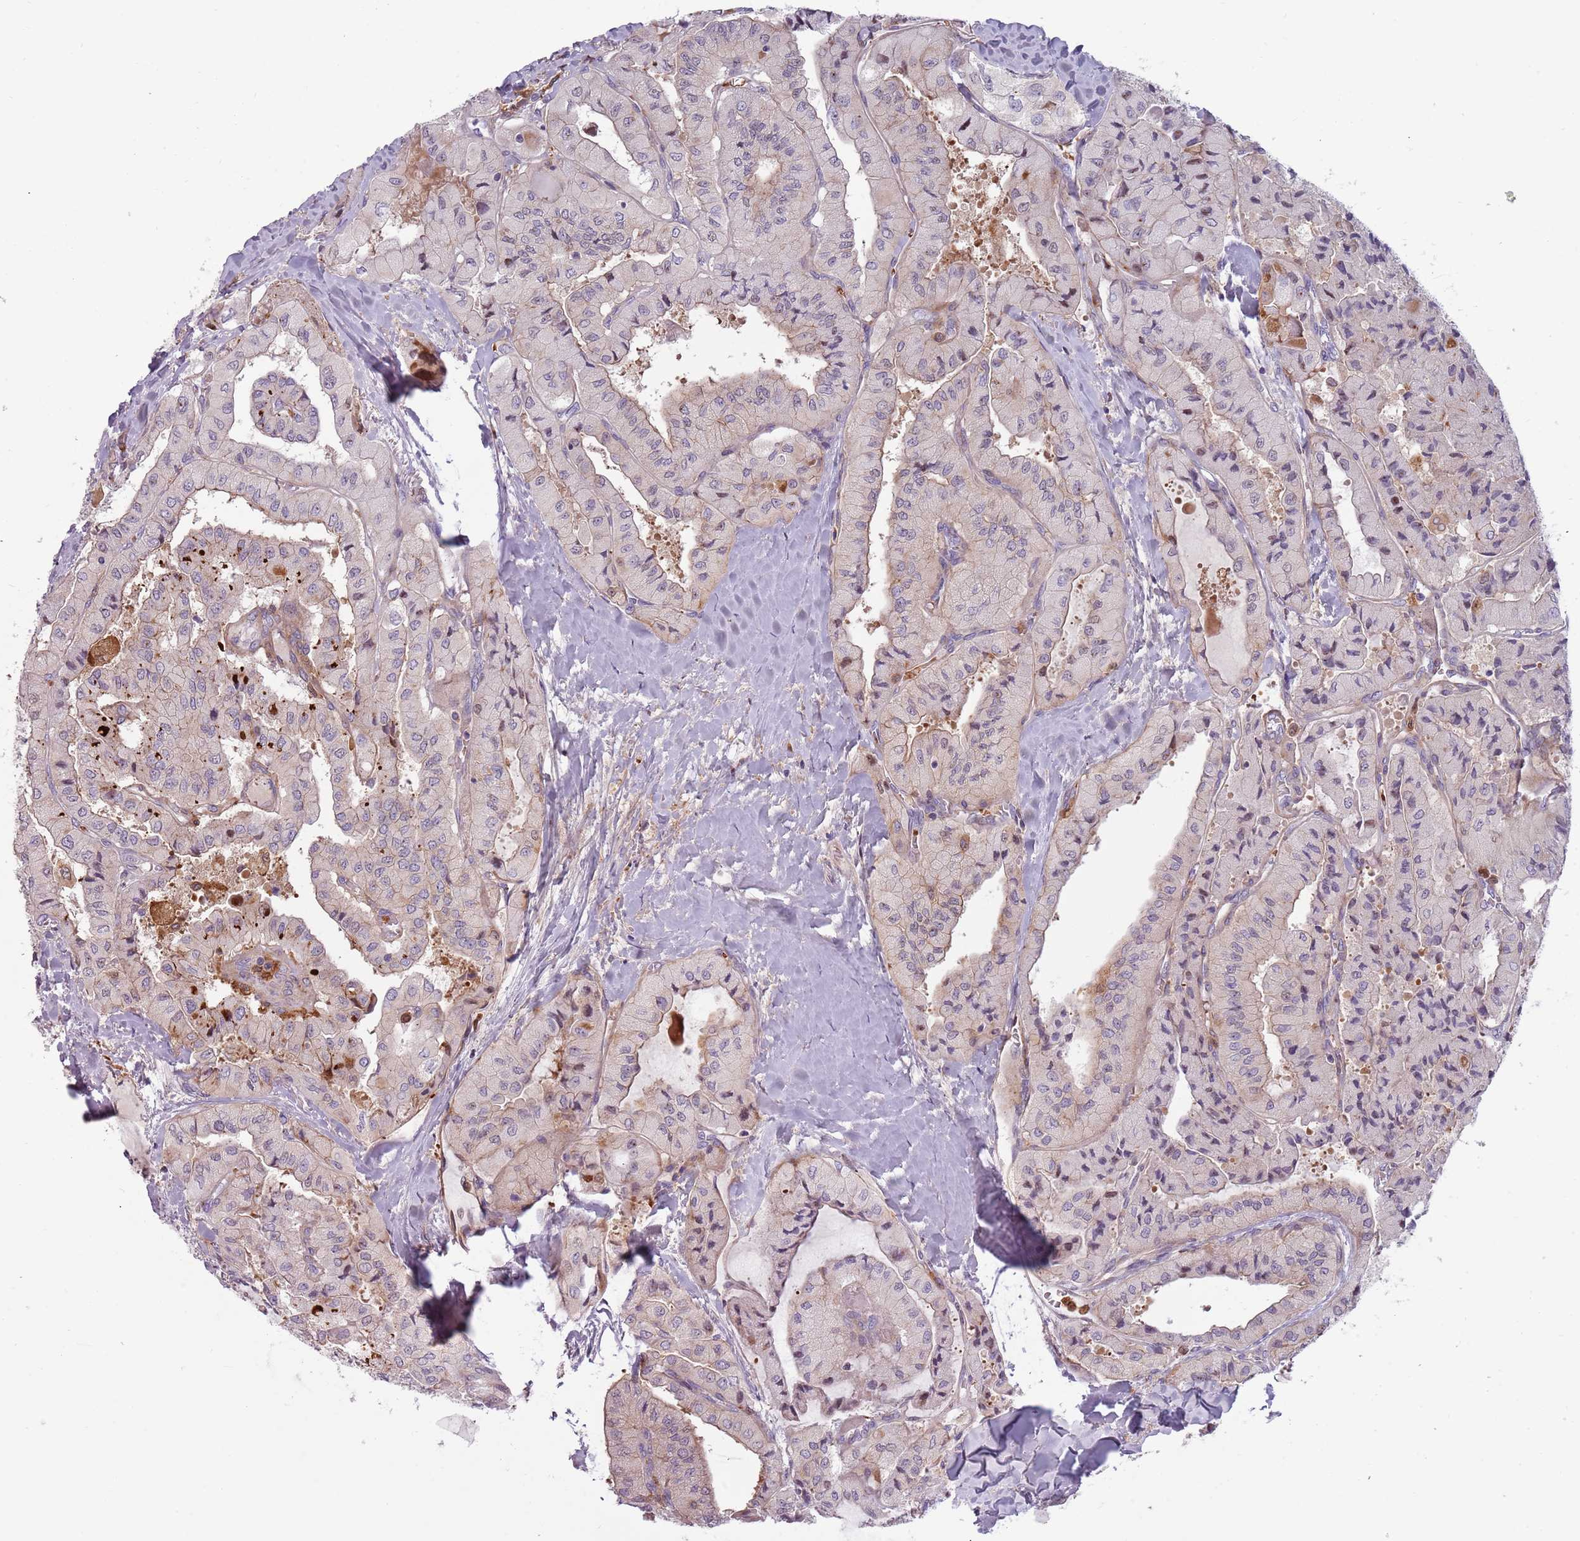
{"staining": {"intensity": "negative", "quantity": "none", "location": "none"}, "tissue": "thyroid cancer", "cell_type": "Tumor cells", "image_type": "cancer", "snomed": [{"axis": "morphology", "description": "Normal tissue, NOS"}, {"axis": "morphology", "description": "Papillary adenocarcinoma, NOS"}, {"axis": "topography", "description": "Thyroid gland"}], "caption": "Immunohistochemistry (IHC) of thyroid cancer exhibits no positivity in tumor cells.", "gene": "NADK", "patient": {"sex": "female", "age": 59}}